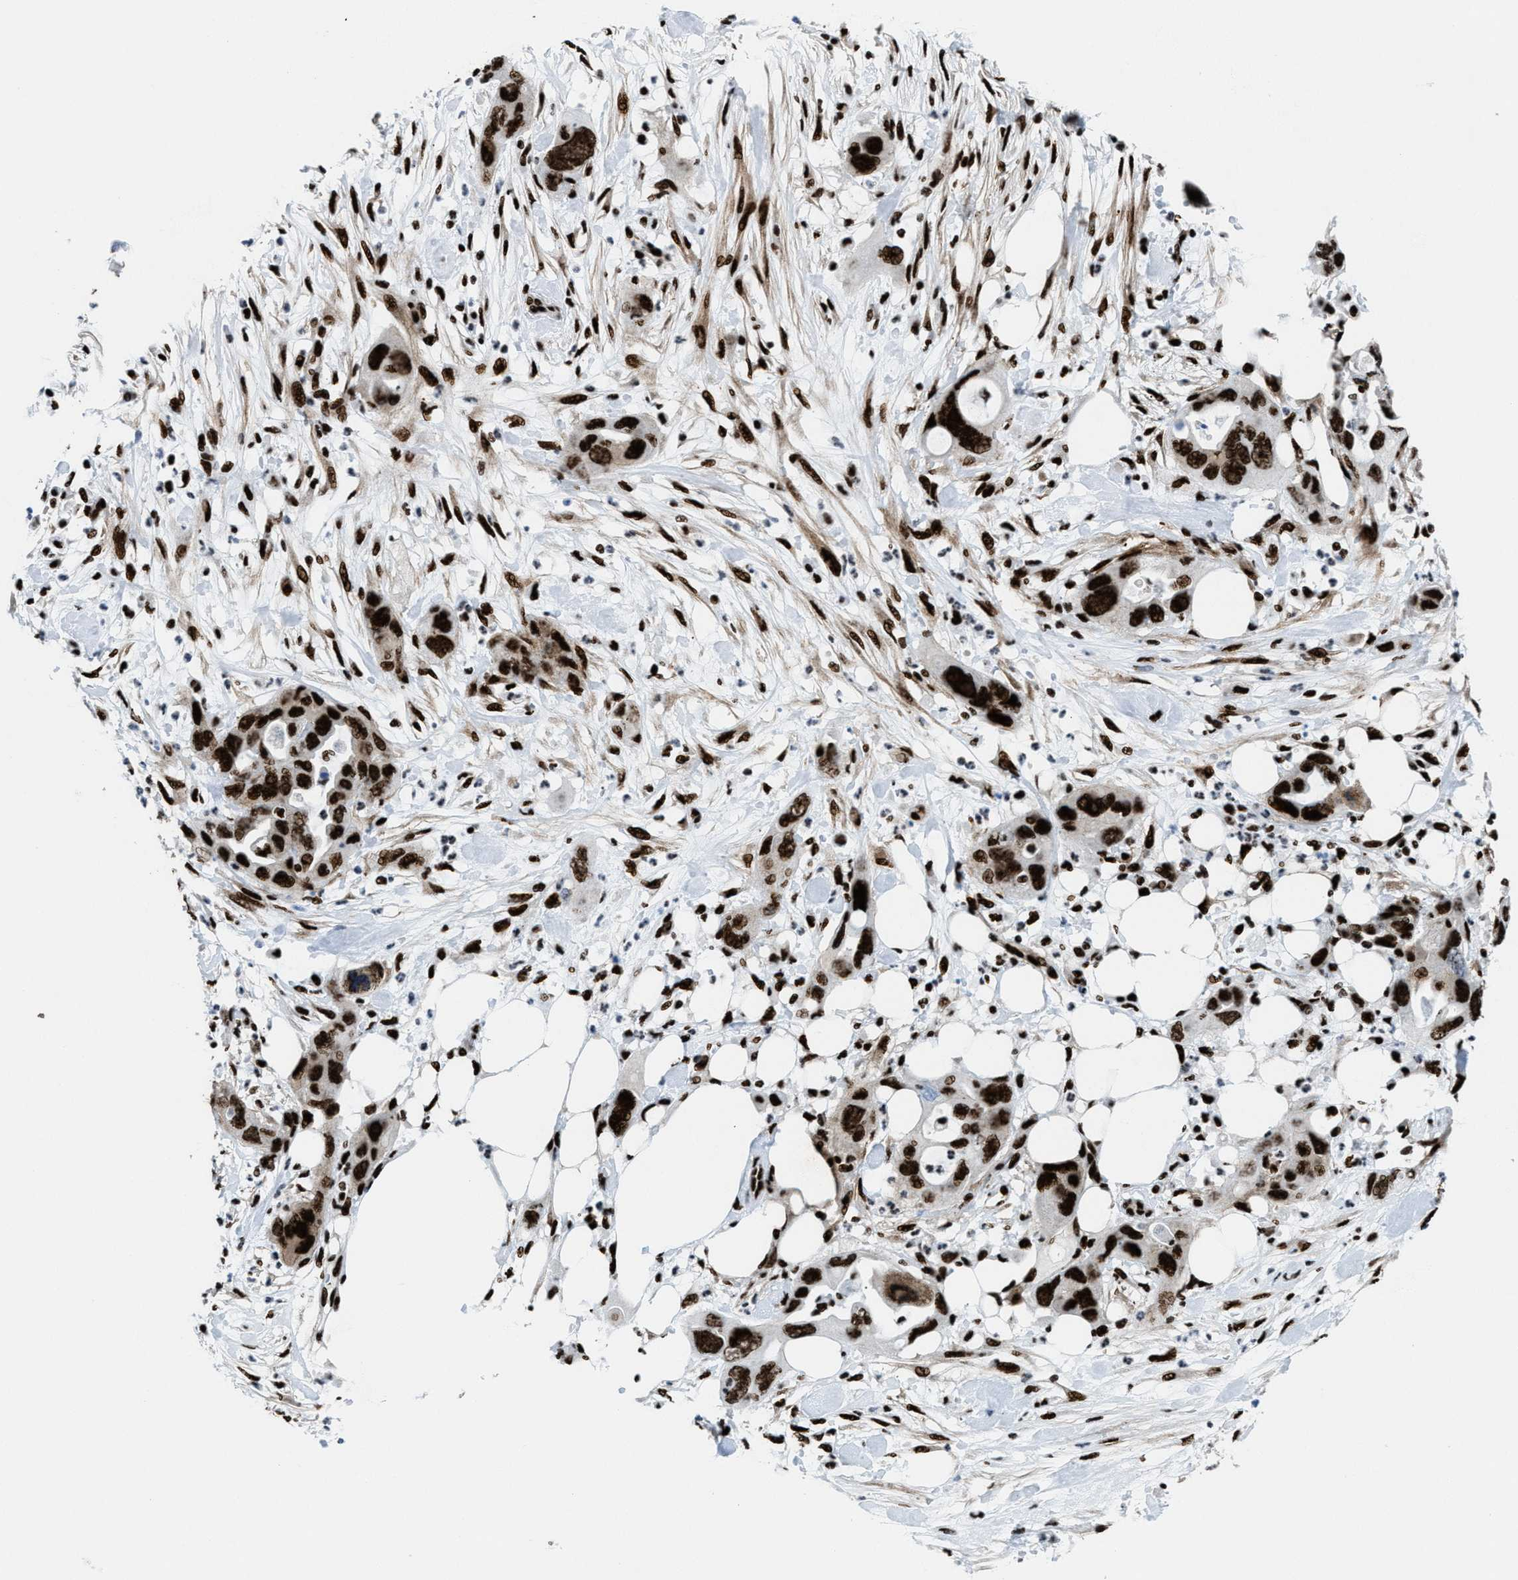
{"staining": {"intensity": "strong", "quantity": ">75%", "location": "nuclear"}, "tissue": "pancreatic cancer", "cell_type": "Tumor cells", "image_type": "cancer", "snomed": [{"axis": "morphology", "description": "Adenocarcinoma, NOS"}, {"axis": "topography", "description": "Pancreas"}], "caption": "Pancreatic cancer (adenocarcinoma) stained with a brown dye reveals strong nuclear positive staining in approximately >75% of tumor cells.", "gene": "NONO", "patient": {"sex": "female", "age": 71}}